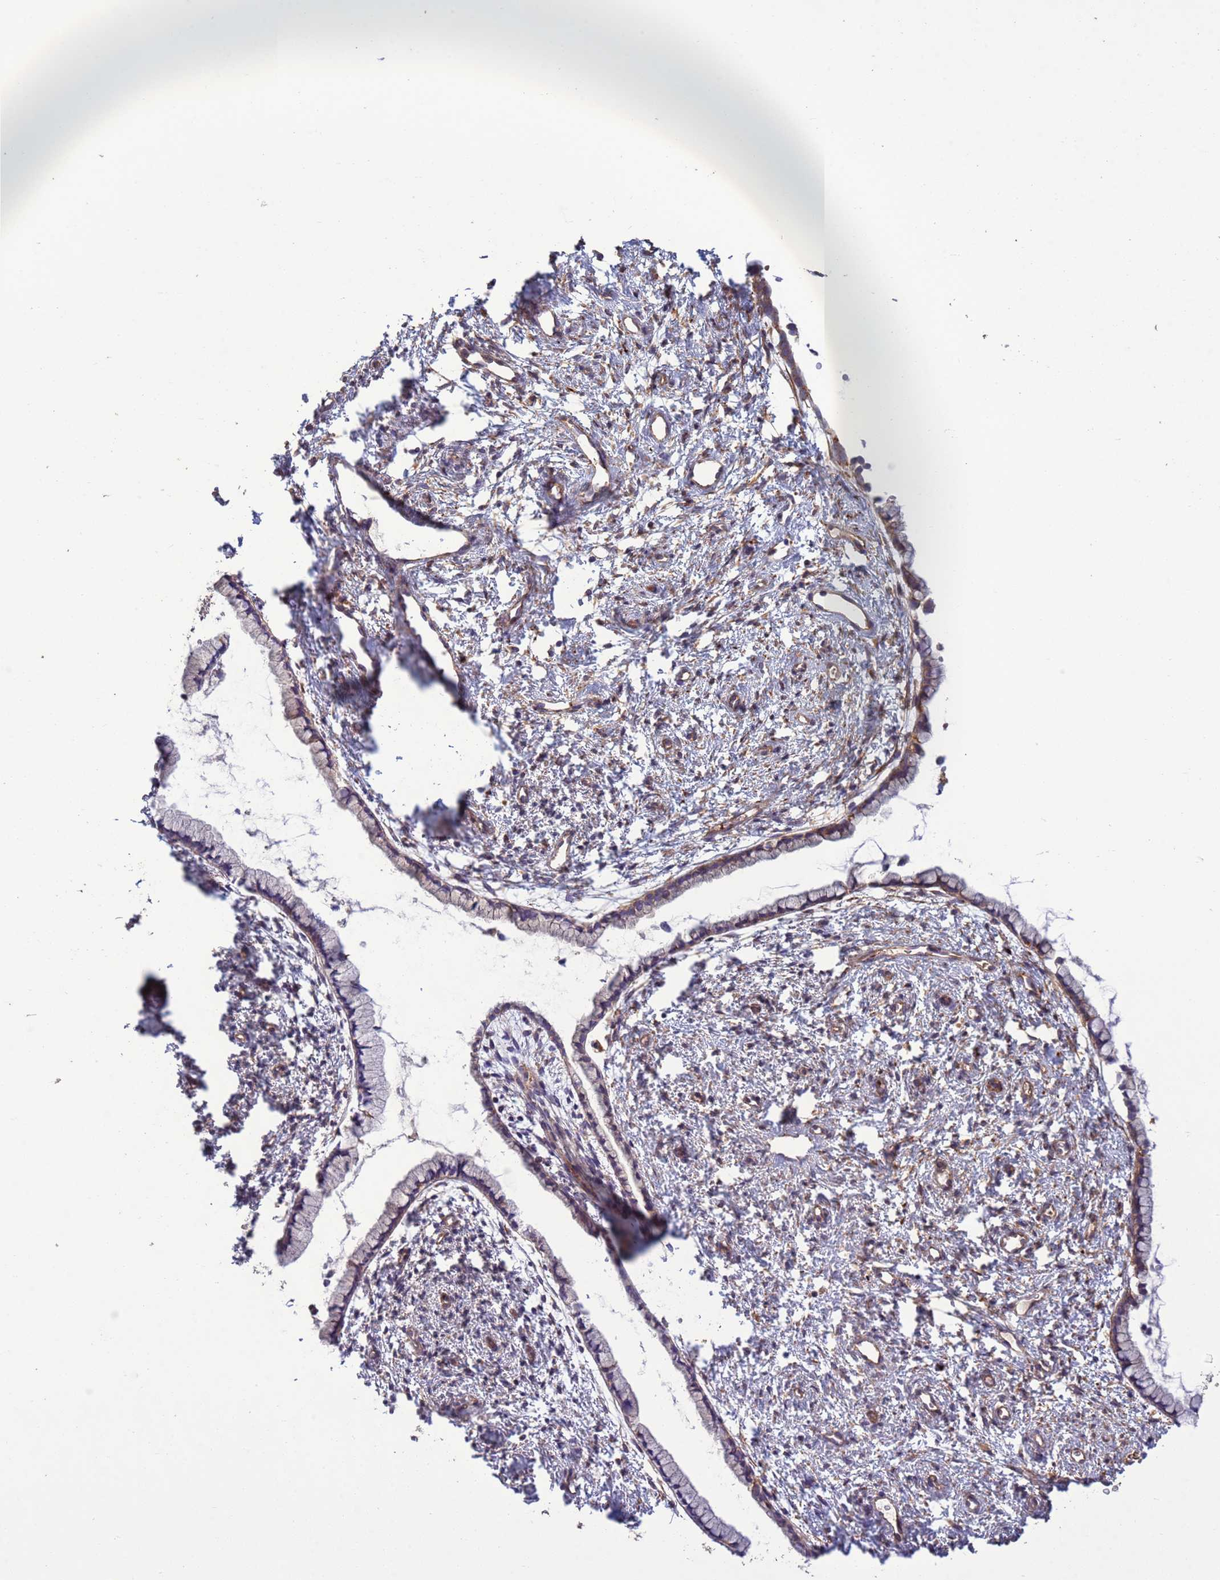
{"staining": {"intensity": "weak", "quantity": "<25%", "location": "cytoplasmic/membranous"}, "tissue": "cervix", "cell_type": "Glandular cells", "image_type": "normal", "snomed": [{"axis": "morphology", "description": "Normal tissue, NOS"}, {"axis": "topography", "description": "Cervix"}], "caption": "This is an IHC image of normal cervix. There is no positivity in glandular cells.", "gene": "RAB10", "patient": {"sex": "female", "age": 57}}